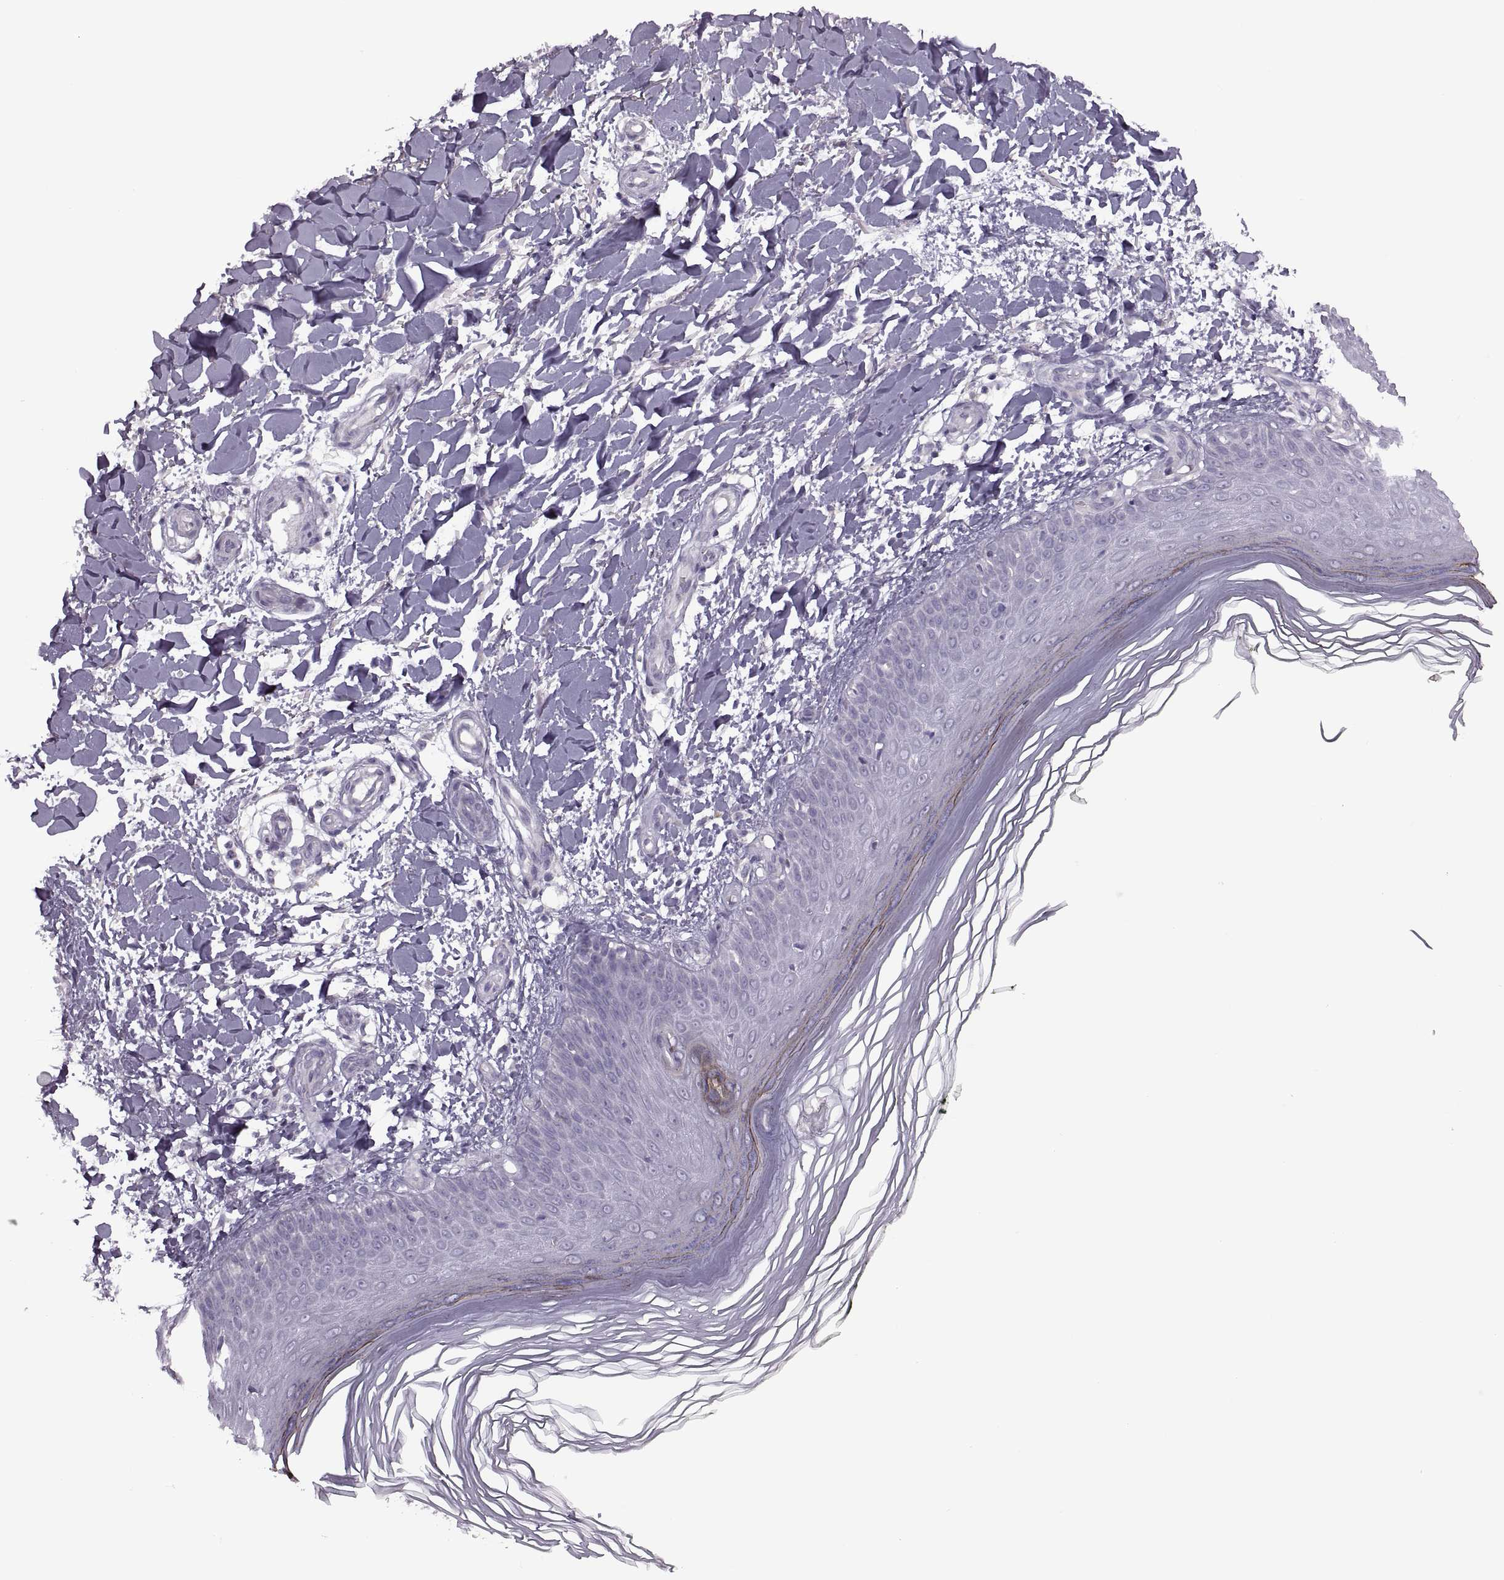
{"staining": {"intensity": "negative", "quantity": "none", "location": "none"}, "tissue": "skin", "cell_type": "Fibroblasts", "image_type": "normal", "snomed": [{"axis": "morphology", "description": "Normal tissue, NOS"}, {"axis": "topography", "description": "Skin"}], "caption": "Protein analysis of benign skin exhibits no significant expression in fibroblasts.", "gene": "PIERCE1", "patient": {"sex": "female", "age": 62}}